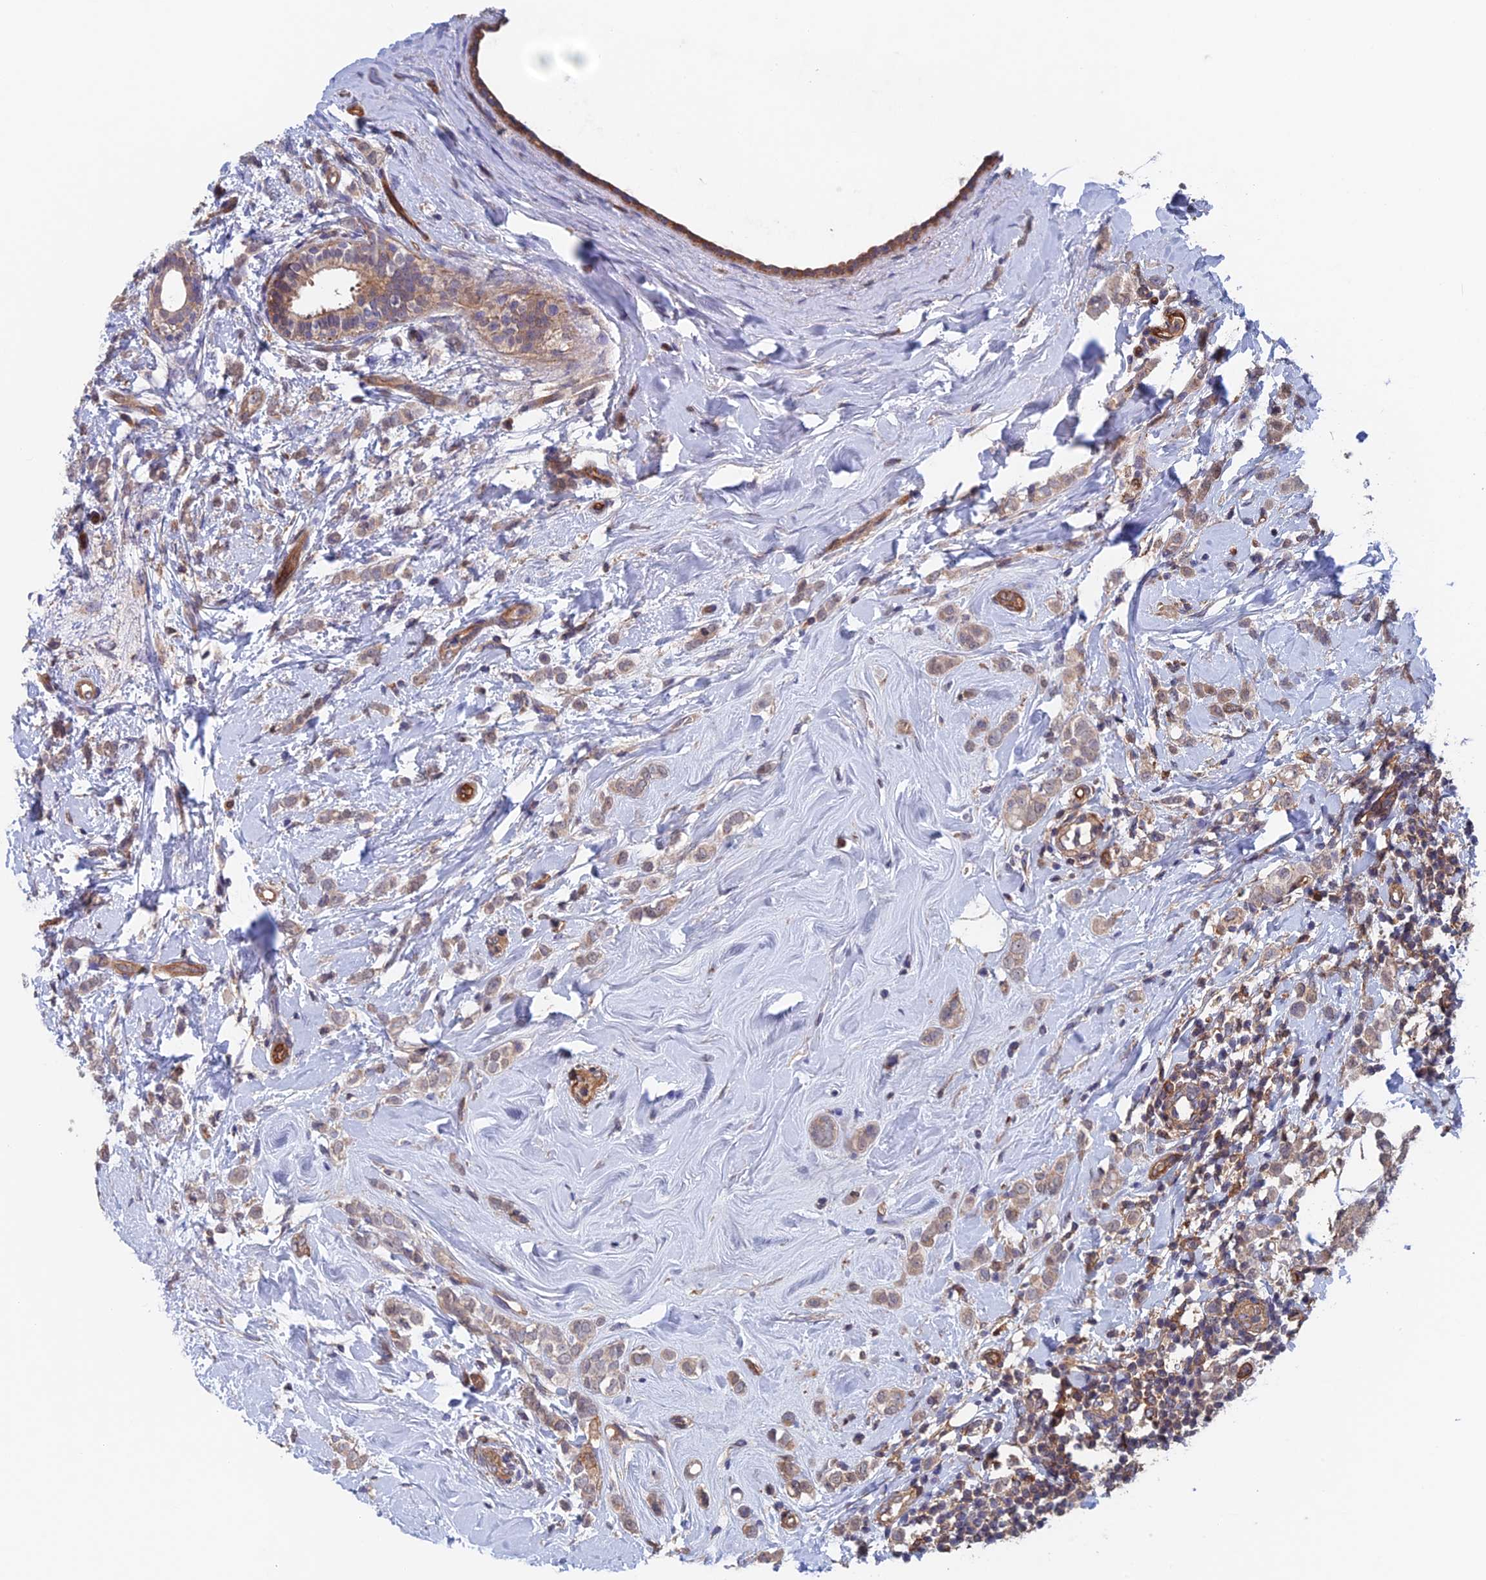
{"staining": {"intensity": "weak", "quantity": ">75%", "location": "cytoplasmic/membranous"}, "tissue": "breast cancer", "cell_type": "Tumor cells", "image_type": "cancer", "snomed": [{"axis": "morphology", "description": "Lobular carcinoma"}, {"axis": "topography", "description": "Breast"}], "caption": "Immunohistochemical staining of human breast cancer (lobular carcinoma) demonstrates low levels of weak cytoplasmic/membranous positivity in approximately >75% of tumor cells.", "gene": "NUDT16L1", "patient": {"sex": "female", "age": 47}}